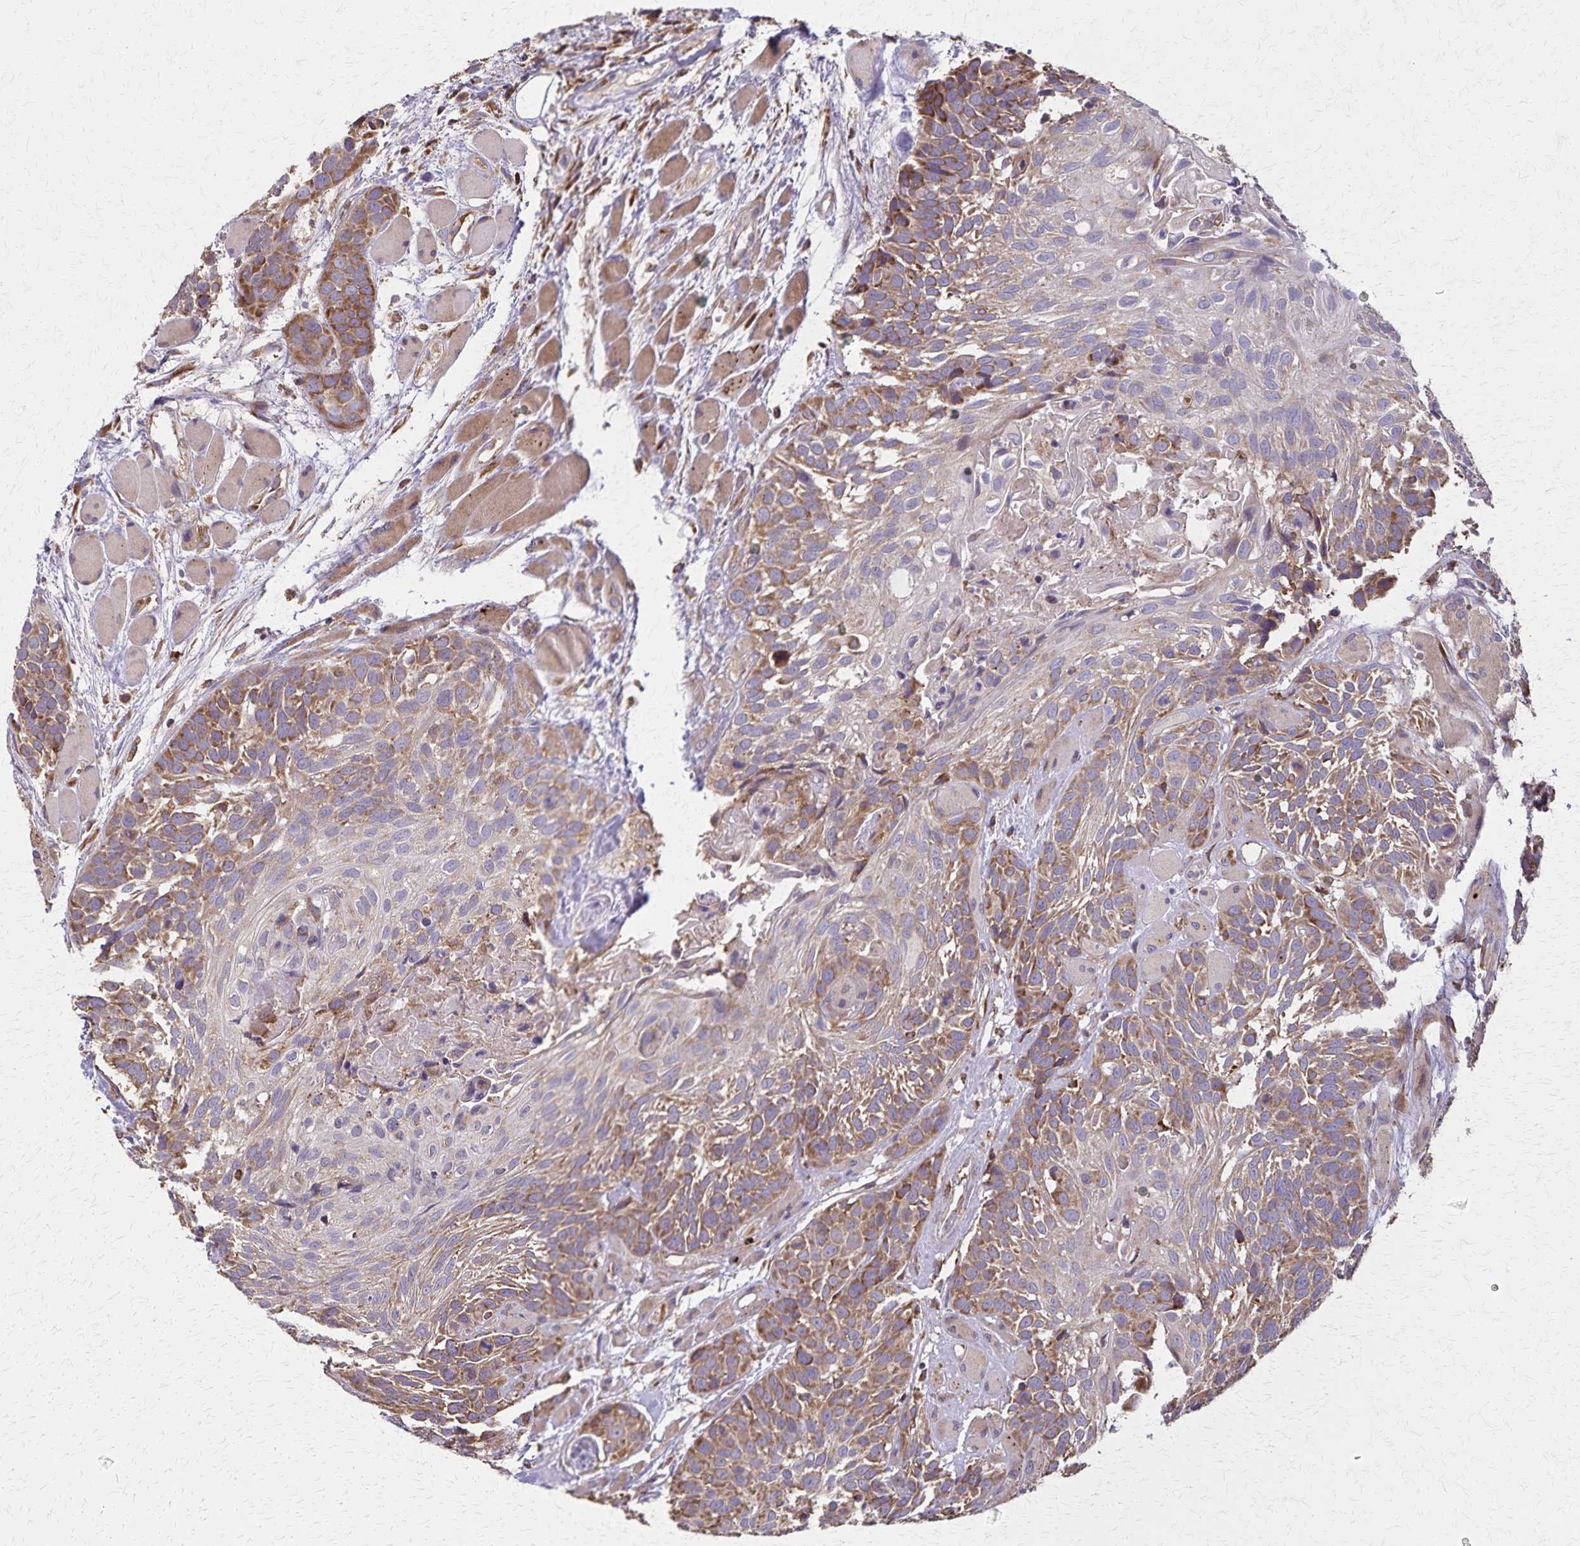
{"staining": {"intensity": "moderate", "quantity": ">75%", "location": "cytoplasmic/membranous"}, "tissue": "head and neck cancer", "cell_type": "Tumor cells", "image_type": "cancer", "snomed": [{"axis": "morphology", "description": "Squamous cell carcinoma, NOS"}, {"axis": "topography", "description": "Head-Neck"}], "caption": "Head and neck cancer stained with DAB immunohistochemistry reveals medium levels of moderate cytoplasmic/membranous staining in about >75% of tumor cells.", "gene": "RNF10", "patient": {"sex": "female", "age": 50}}